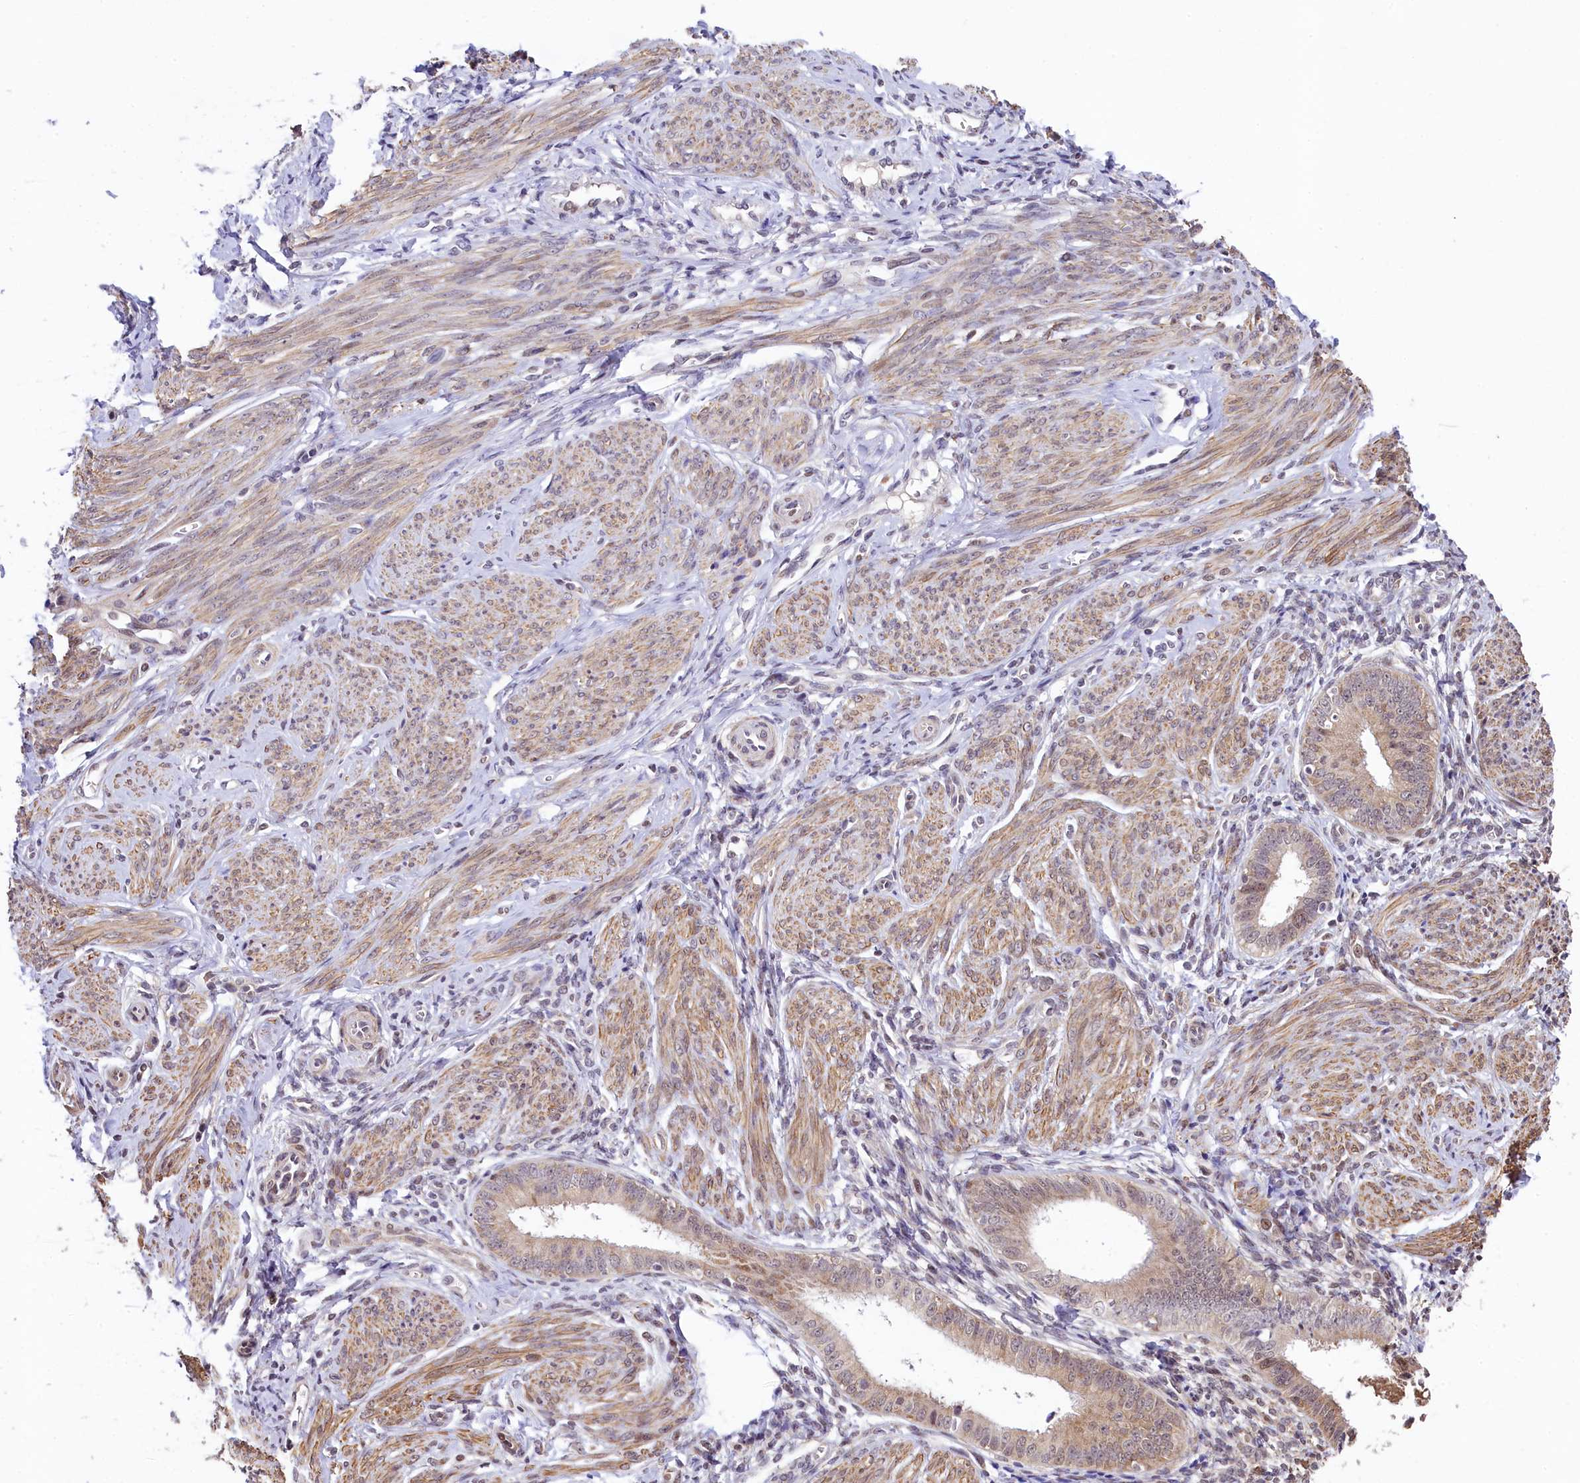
{"staining": {"intensity": "negative", "quantity": "none", "location": "none"}, "tissue": "endometrium", "cell_type": "Cells in endometrial stroma", "image_type": "normal", "snomed": [{"axis": "morphology", "description": "Normal tissue, NOS"}, {"axis": "topography", "description": "Uterus"}, {"axis": "topography", "description": "Endometrium"}], "caption": "Cells in endometrial stroma are negative for protein expression in benign human endometrium. (DAB (3,3'-diaminobenzidine) IHC with hematoxylin counter stain).", "gene": "RBBP8", "patient": {"sex": "female", "age": 48}}